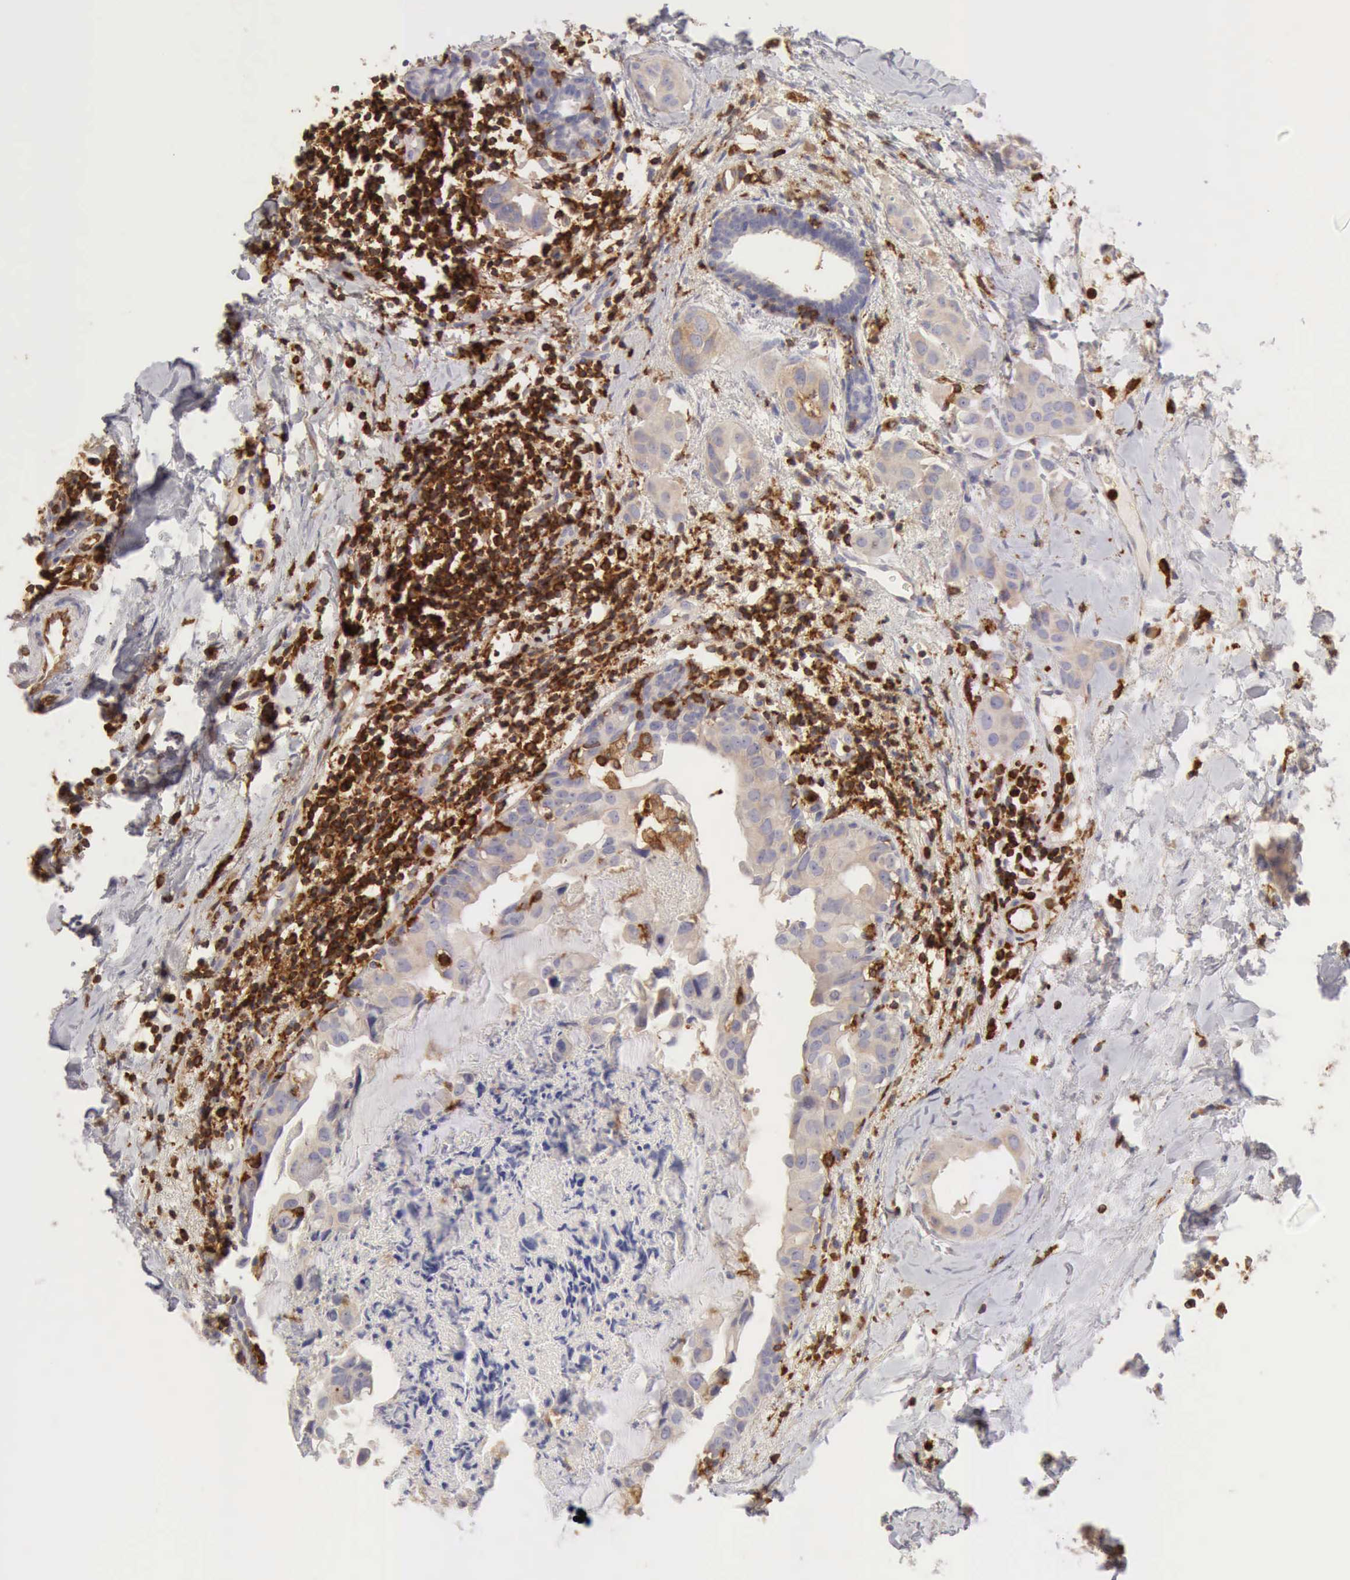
{"staining": {"intensity": "weak", "quantity": ">75%", "location": "cytoplasmic/membranous"}, "tissue": "breast cancer", "cell_type": "Tumor cells", "image_type": "cancer", "snomed": [{"axis": "morphology", "description": "Duct carcinoma"}, {"axis": "topography", "description": "Breast"}], "caption": "The image shows immunohistochemical staining of breast infiltrating ductal carcinoma. There is weak cytoplasmic/membranous staining is identified in approximately >75% of tumor cells.", "gene": "ARHGAP4", "patient": {"sex": "female", "age": 40}}